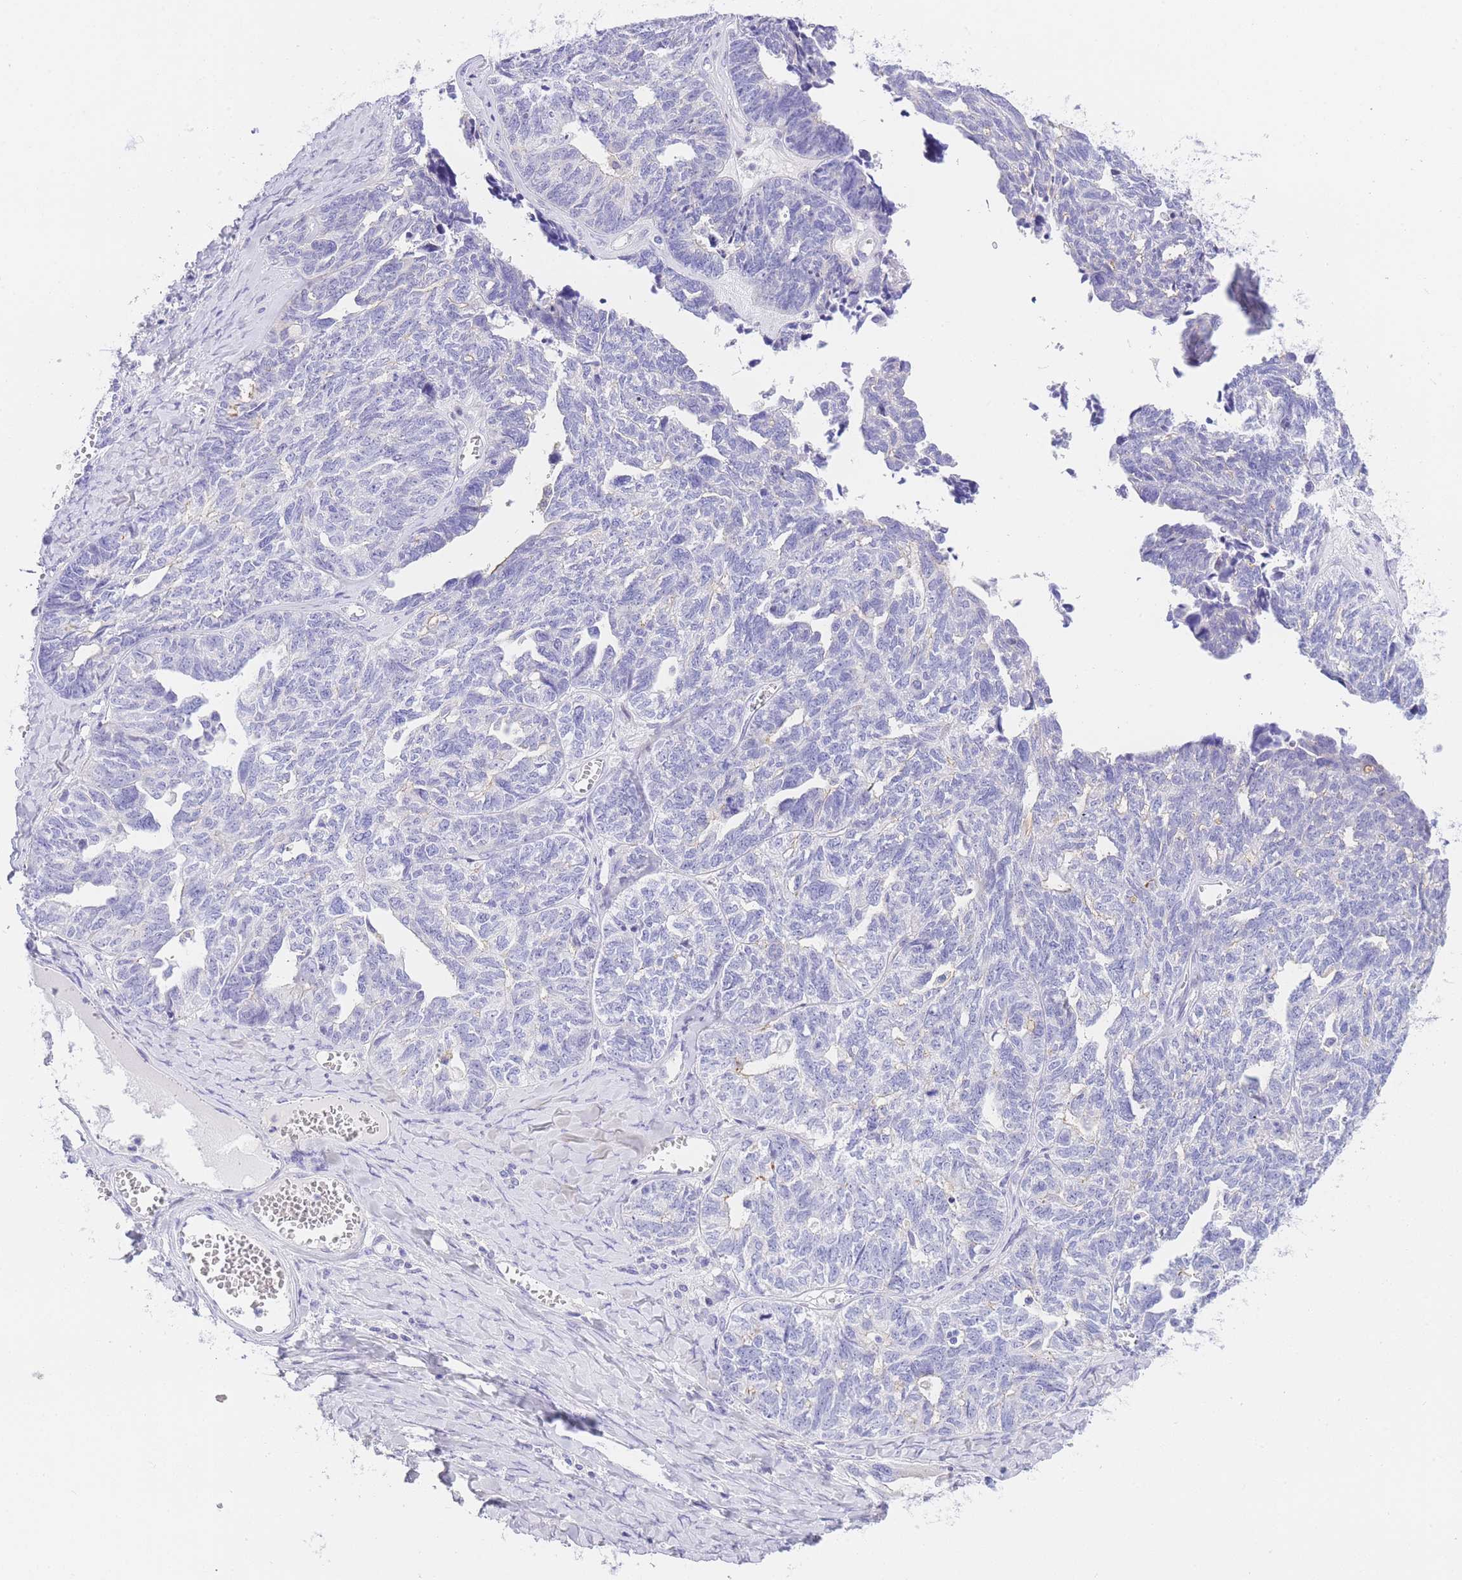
{"staining": {"intensity": "negative", "quantity": "none", "location": "none"}, "tissue": "ovarian cancer", "cell_type": "Tumor cells", "image_type": "cancer", "snomed": [{"axis": "morphology", "description": "Cystadenocarcinoma, serous, NOS"}, {"axis": "topography", "description": "Ovary"}], "caption": "High power microscopy micrograph of an IHC histopathology image of ovarian cancer, revealing no significant positivity in tumor cells. (DAB (3,3'-diaminobenzidine) IHC with hematoxylin counter stain).", "gene": "TIFAB", "patient": {"sex": "female", "age": 79}}